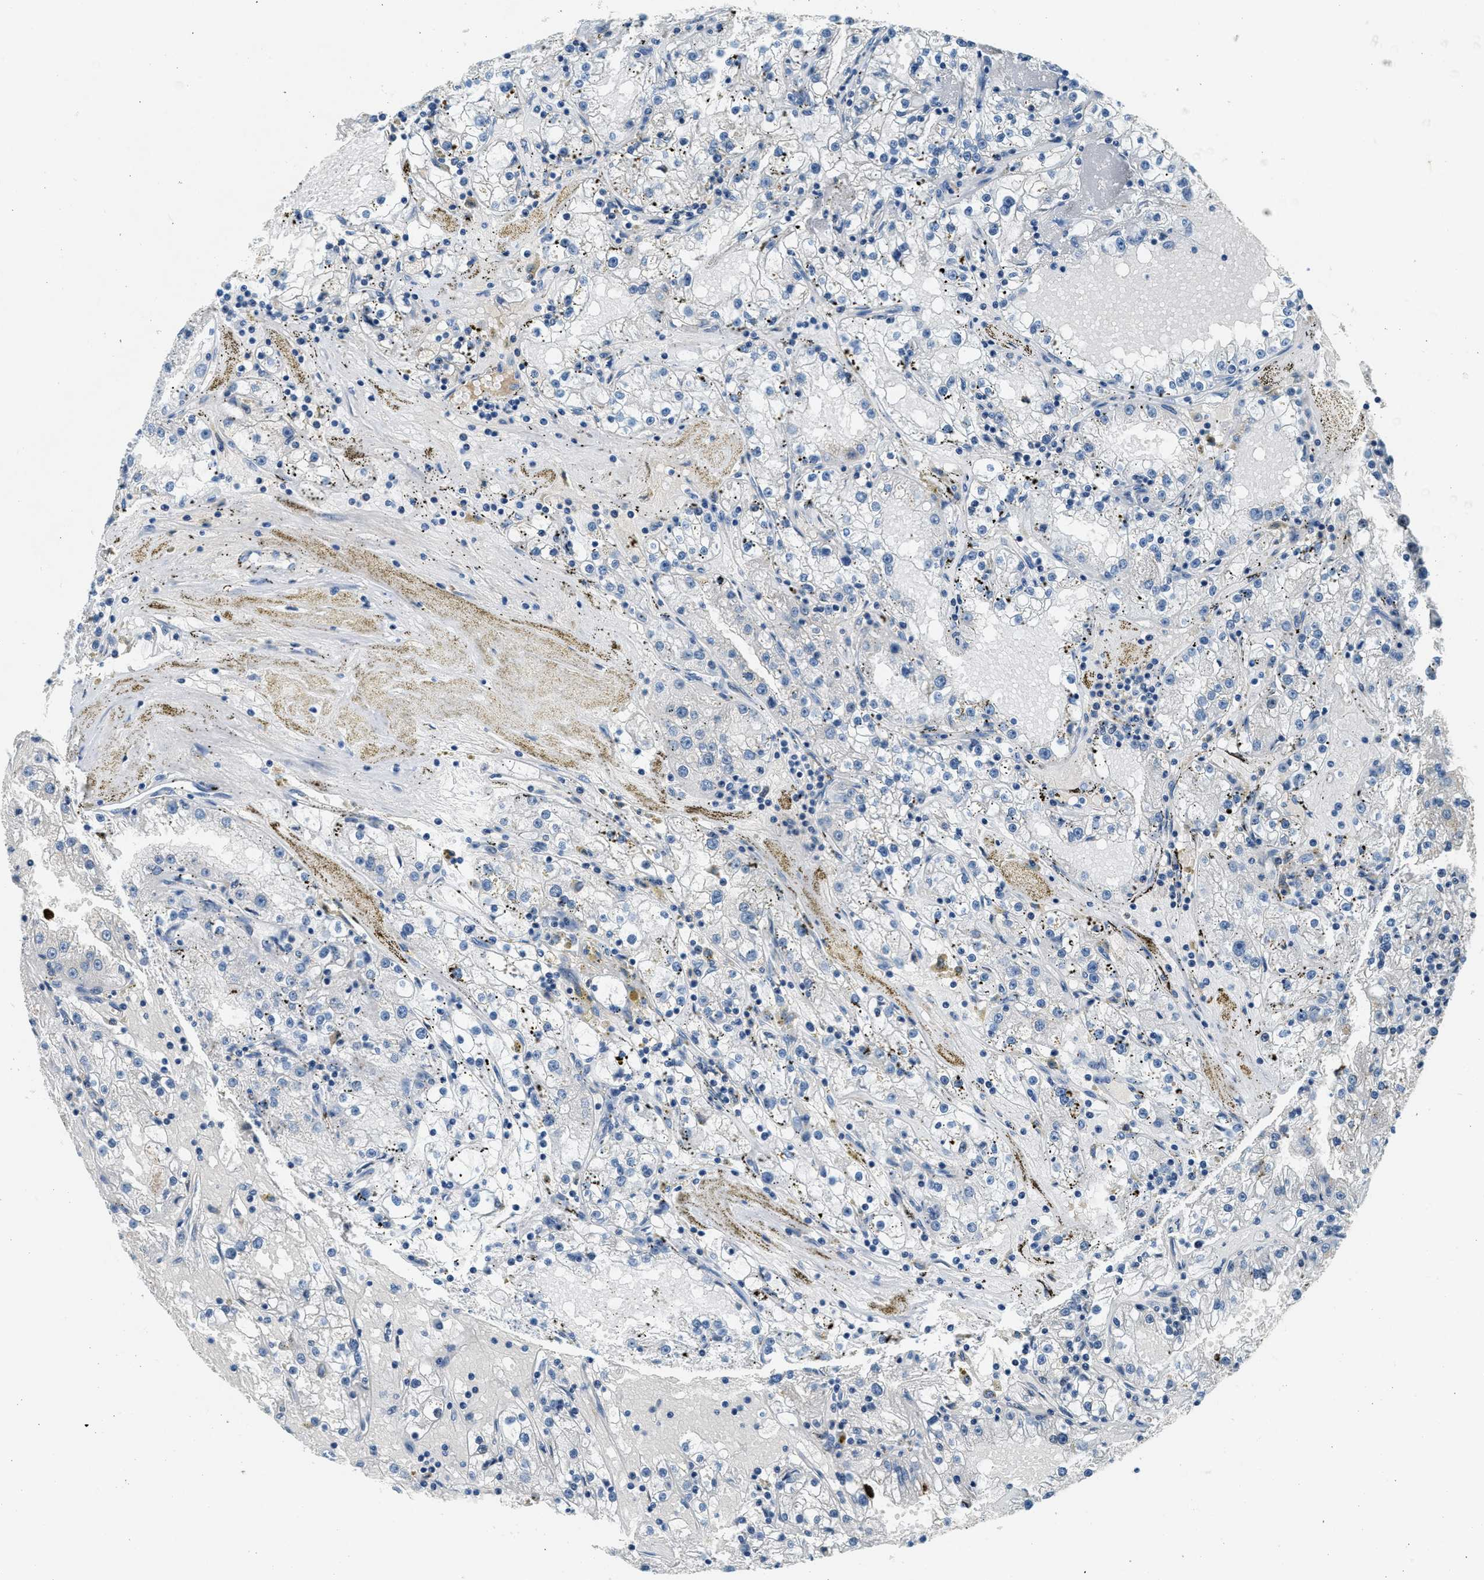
{"staining": {"intensity": "negative", "quantity": "none", "location": "none"}, "tissue": "renal cancer", "cell_type": "Tumor cells", "image_type": "cancer", "snomed": [{"axis": "morphology", "description": "Adenocarcinoma, NOS"}, {"axis": "topography", "description": "Kidney"}], "caption": "Immunohistochemical staining of human renal cancer exhibits no significant positivity in tumor cells.", "gene": "A2M", "patient": {"sex": "male", "age": 56}}